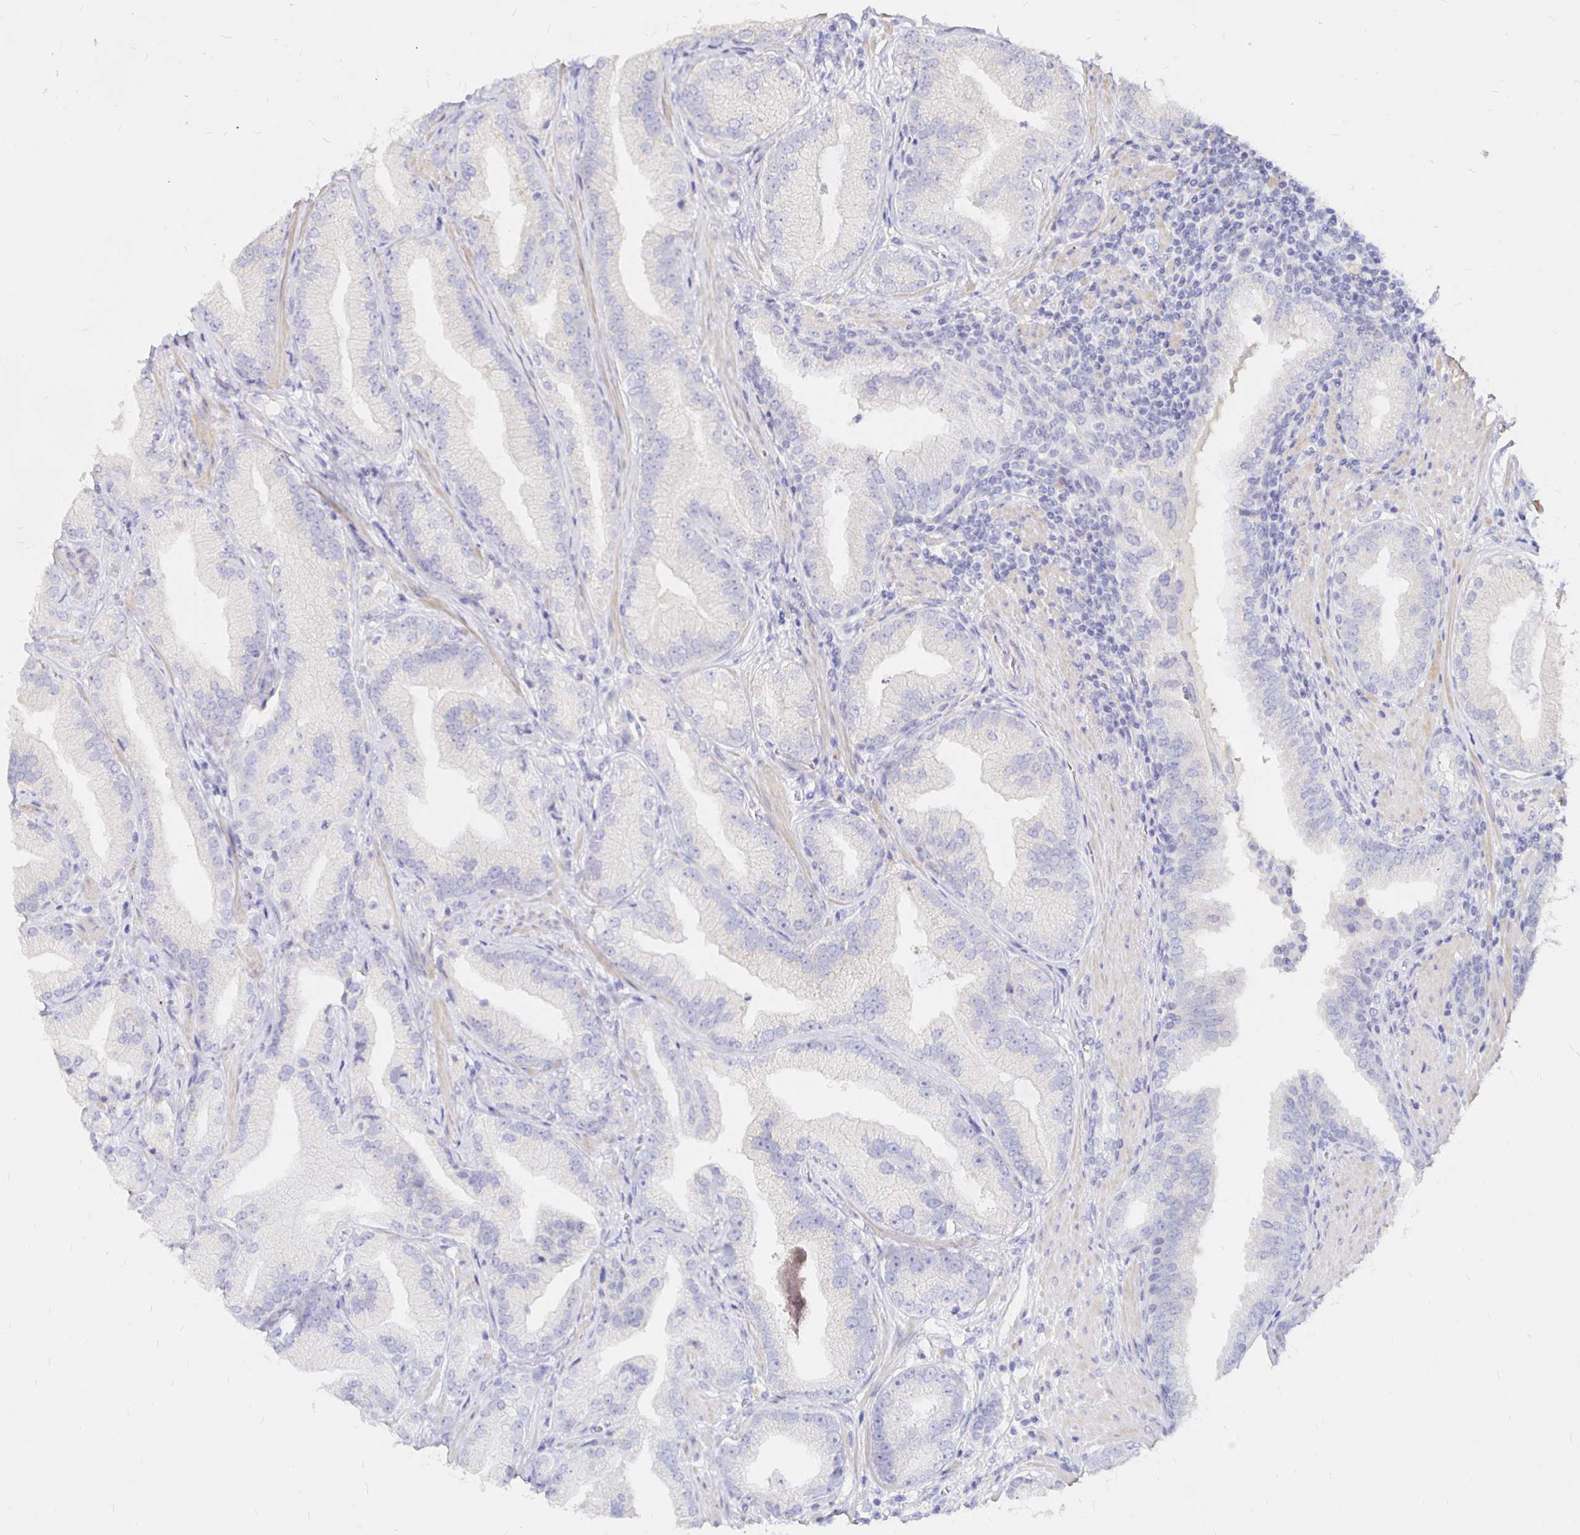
{"staining": {"intensity": "negative", "quantity": "none", "location": "none"}, "tissue": "prostate cancer", "cell_type": "Tumor cells", "image_type": "cancer", "snomed": [{"axis": "morphology", "description": "Adenocarcinoma, Low grade"}, {"axis": "topography", "description": "Prostate"}], "caption": "Tumor cells show no significant protein expression in prostate cancer (low-grade adenocarcinoma).", "gene": "NECAB1", "patient": {"sex": "male", "age": 62}}